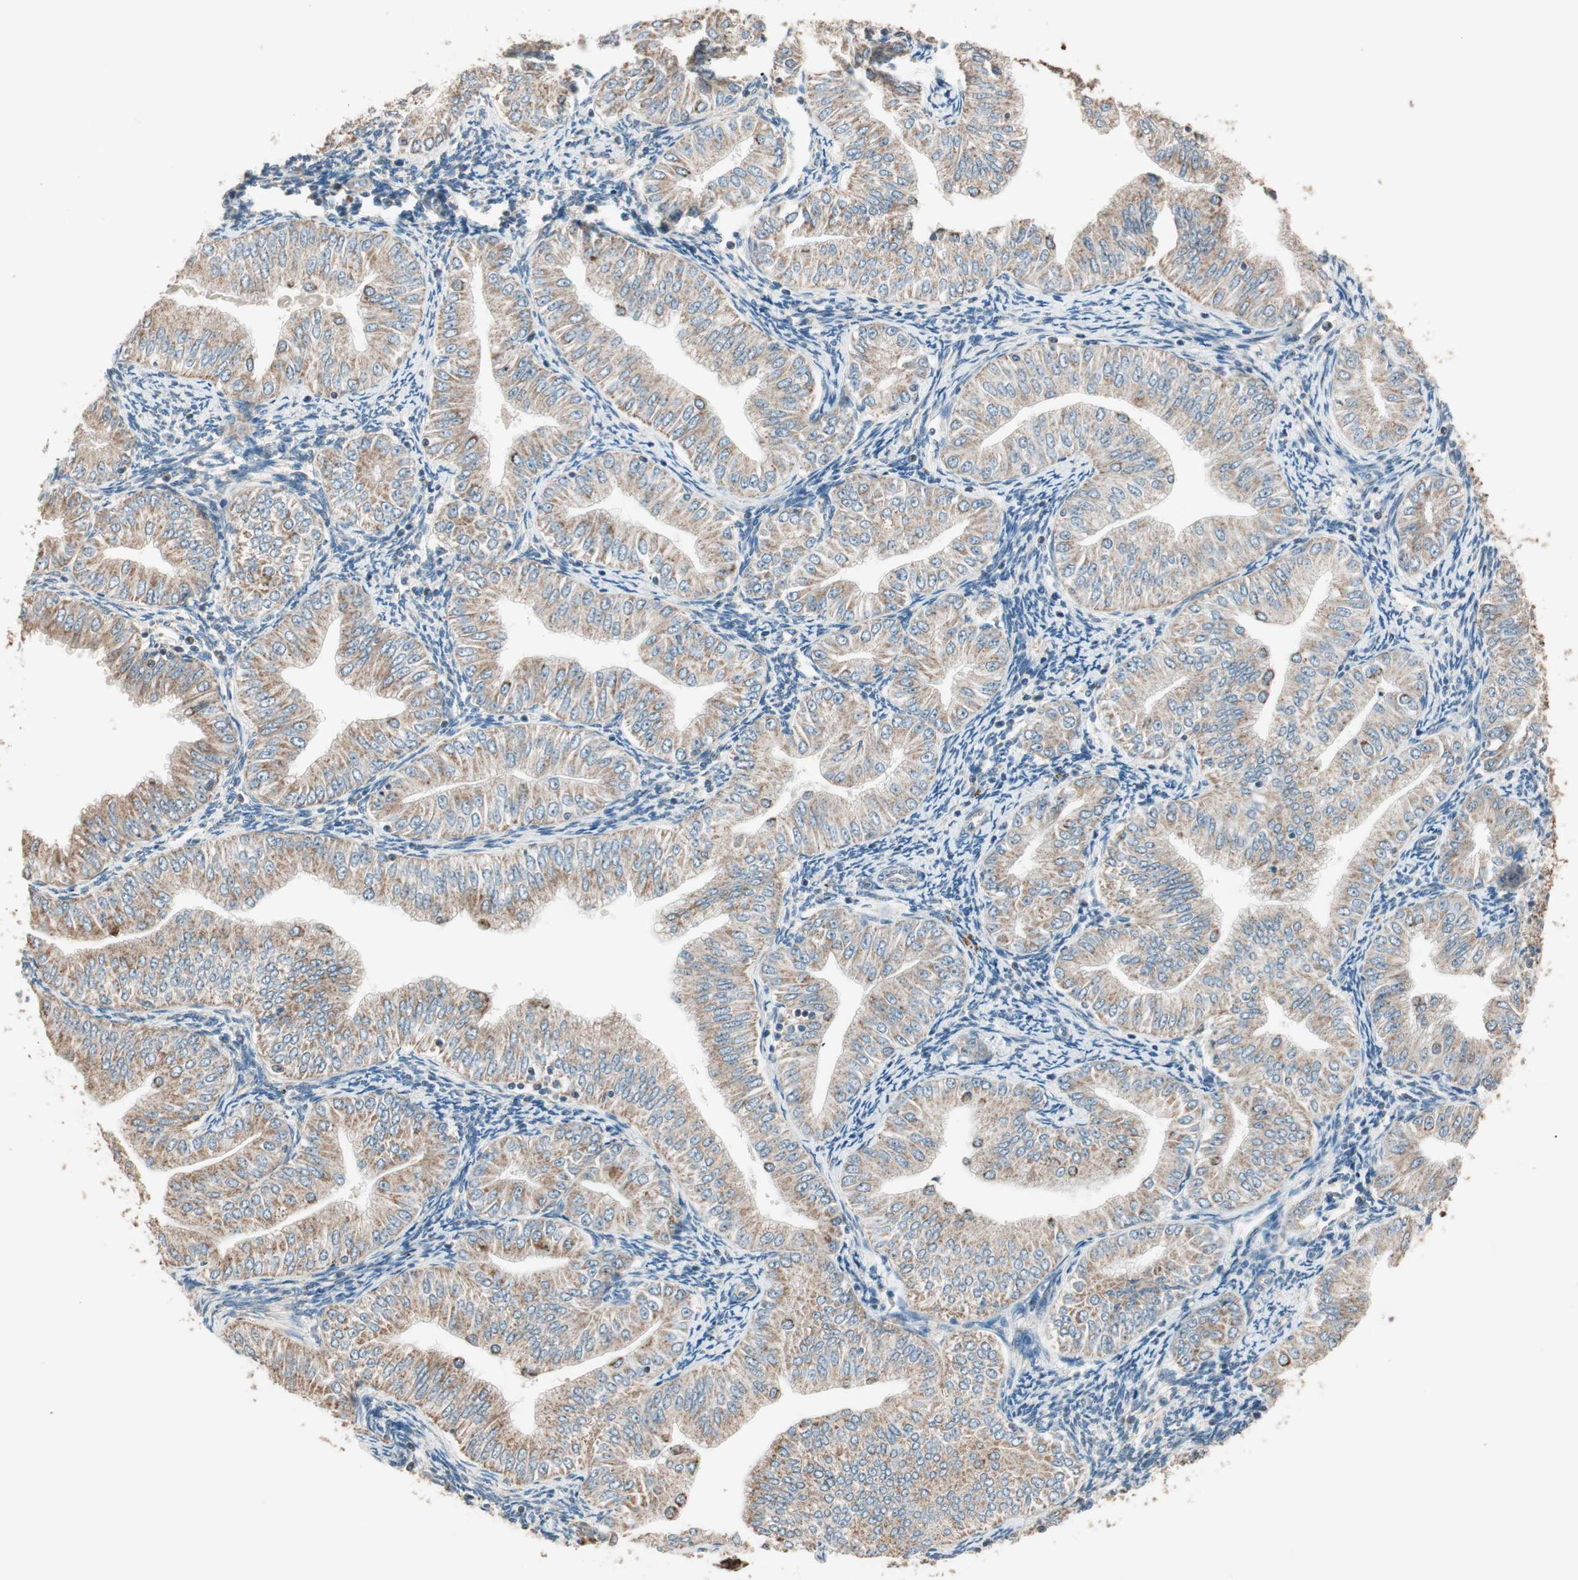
{"staining": {"intensity": "moderate", "quantity": ">75%", "location": "cytoplasmic/membranous"}, "tissue": "endometrial cancer", "cell_type": "Tumor cells", "image_type": "cancer", "snomed": [{"axis": "morphology", "description": "Normal tissue, NOS"}, {"axis": "morphology", "description": "Adenocarcinoma, NOS"}, {"axis": "topography", "description": "Endometrium"}], "caption": "Adenocarcinoma (endometrial) tissue shows moderate cytoplasmic/membranous expression in about >75% of tumor cells, visualized by immunohistochemistry.", "gene": "TRIM21", "patient": {"sex": "female", "age": 53}}